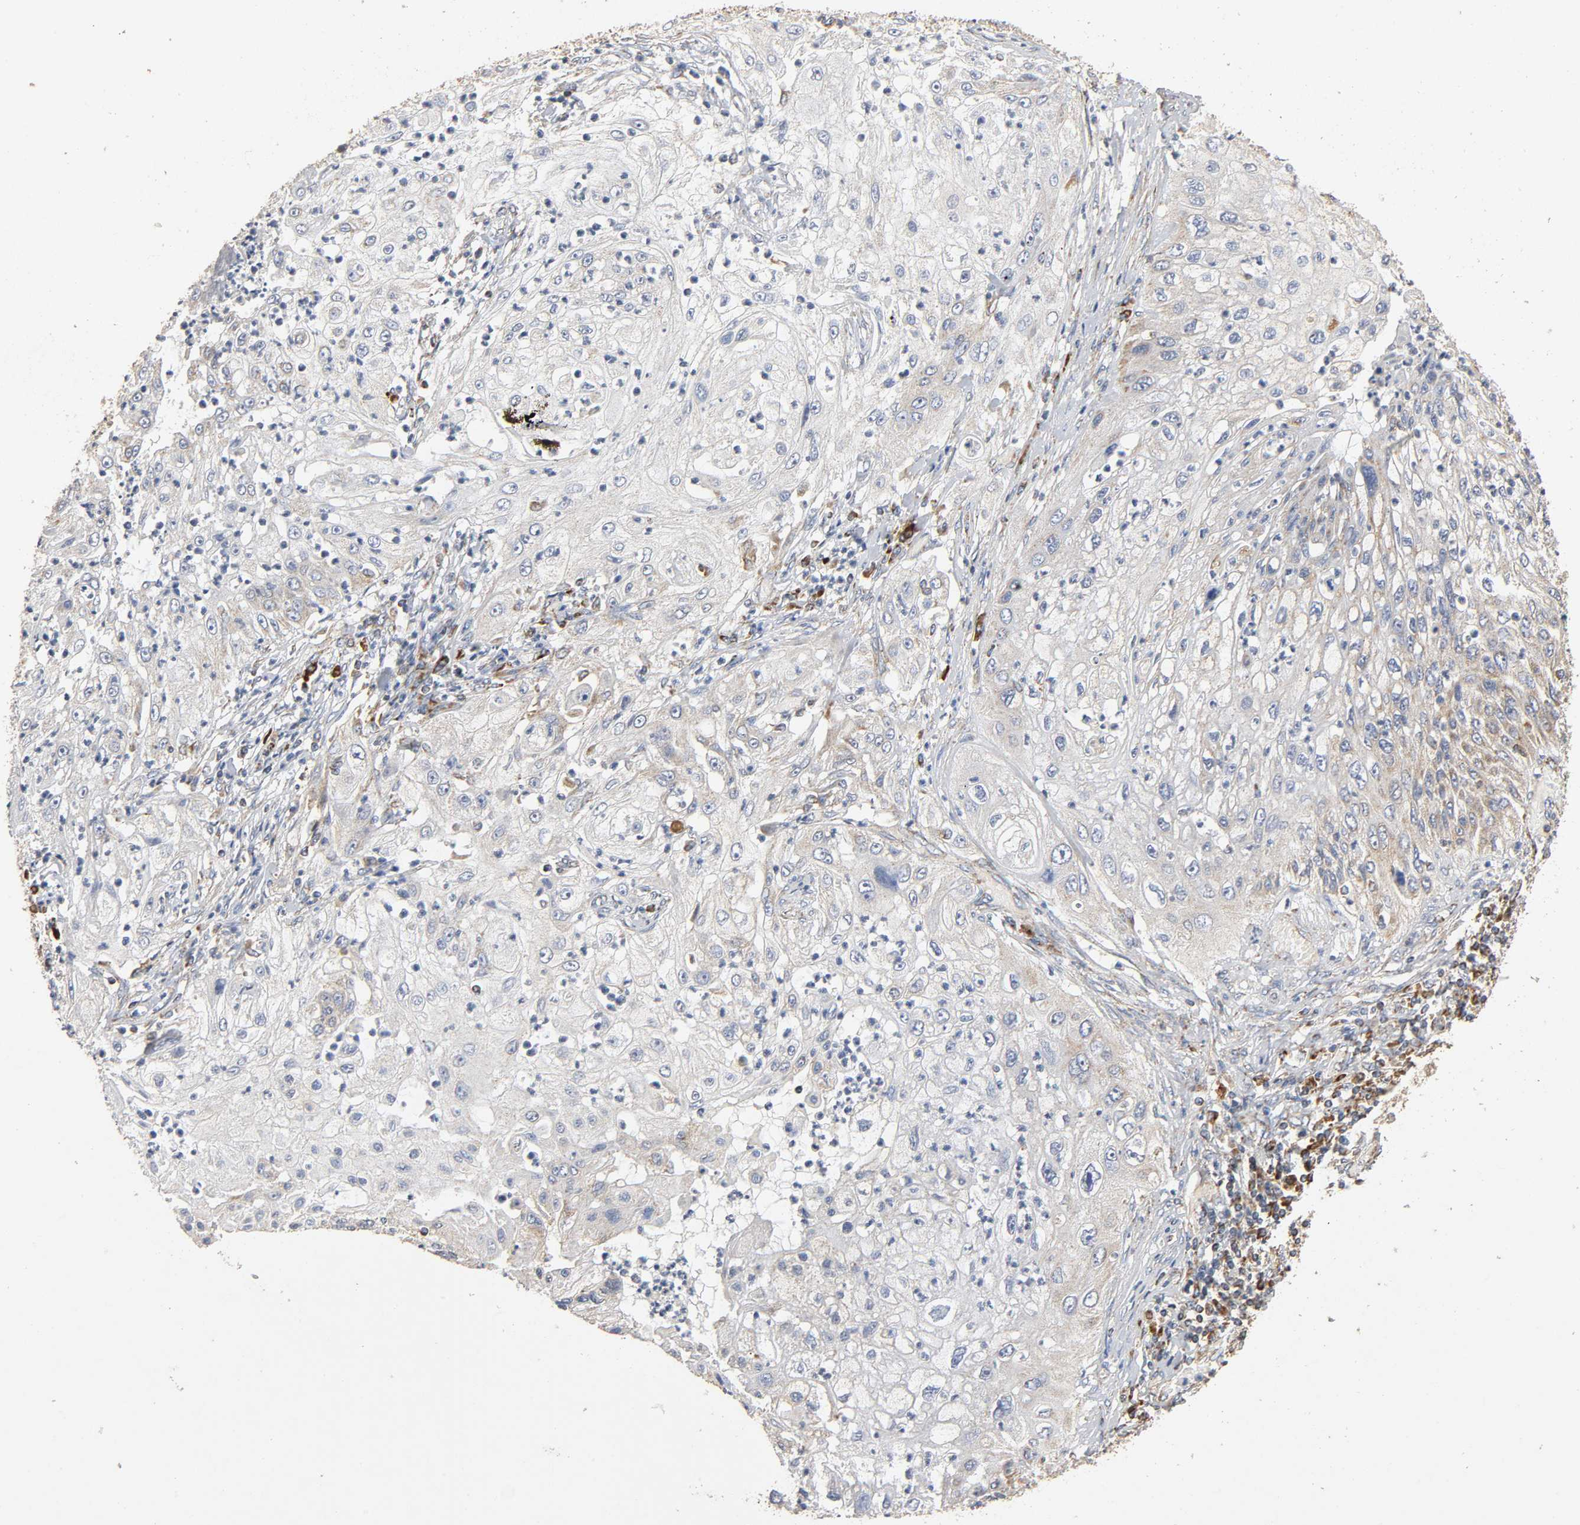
{"staining": {"intensity": "negative", "quantity": "none", "location": "none"}, "tissue": "lung cancer", "cell_type": "Tumor cells", "image_type": "cancer", "snomed": [{"axis": "morphology", "description": "Inflammation, NOS"}, {"axis": "morphology", "description": "Squamous cell carcinoma, NOS"}, {"axis": "topography", "description": "Lymph node"}, {"axis": "topography", "description": "Soft tissue"}, {"axis": "topography", "description": "Lung"}], "caption": "Immunohistochemical staining of lung cancer (squamous cell carcinoma) exhibits no significant expression in tumor cells. (Immunohistochemistry (ihc), brightfield microscopy, high magnification).", "gene": "NDUFS3", "patient": {"sex": "male", "age": 66}}